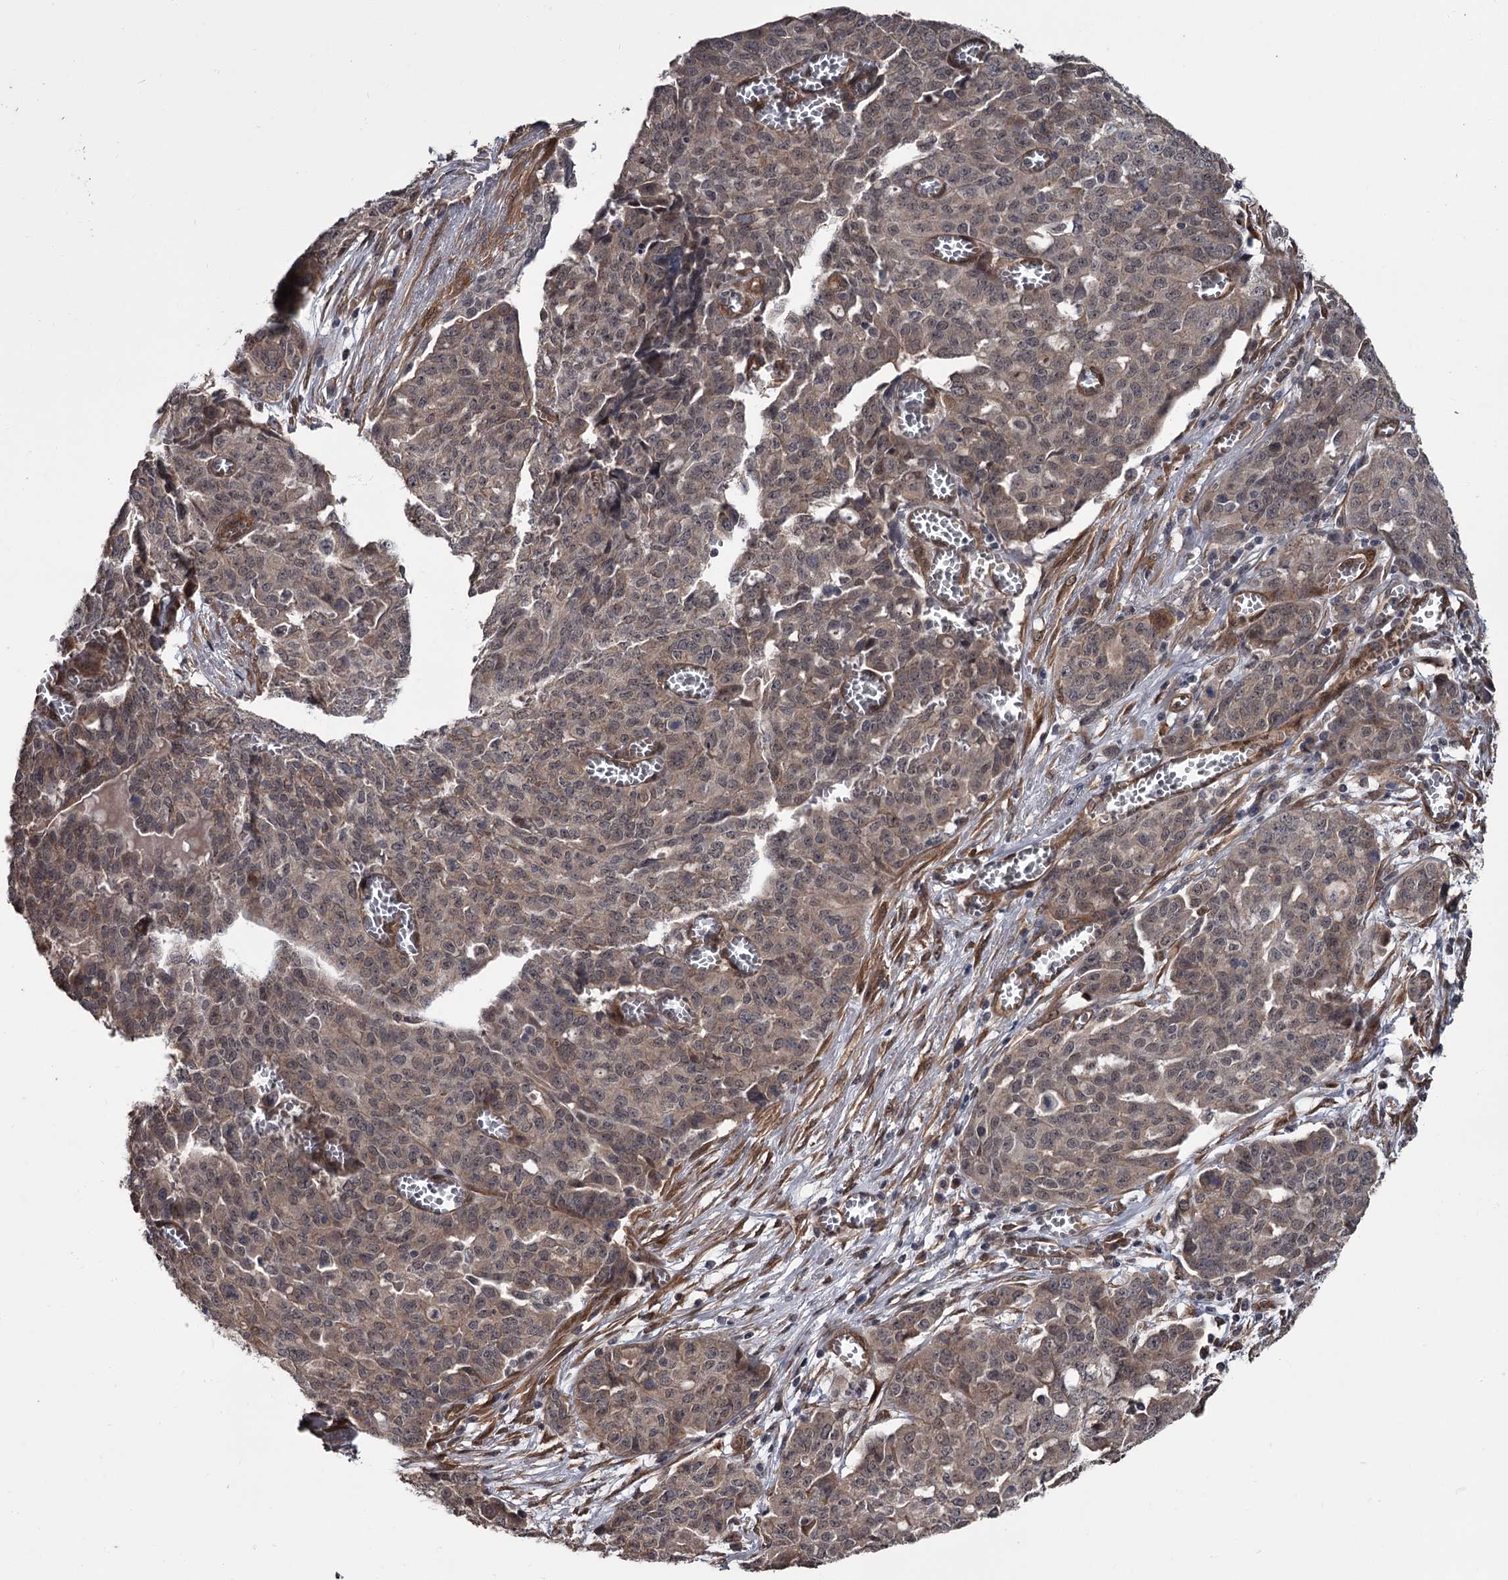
{"staining": {"intensity": "weak", "quantity": ">75%", "location": "cytoplasmic/membranous,nuclear"}, "tissue": "ovarian cancer", "cell_type": "Tumor cells", "image_type": "cancer", "snomed": [{"axis": "morphology", "description": "Cystadenocarcinoma, serous, NOS"}, {"axis": "topography", "description": "Soft tissue"}, {"axis": "topography", "description": "Ovary"}], "caption": "About >75% of tumor cells in human ovarian cancer exhibit weak cytoplasmic/membranous and nuclear protein staining as visualized by brown immunohistochemical staining.", "gene": "CDC42EP2", "patient": {"sex": "female", "age": 57}}